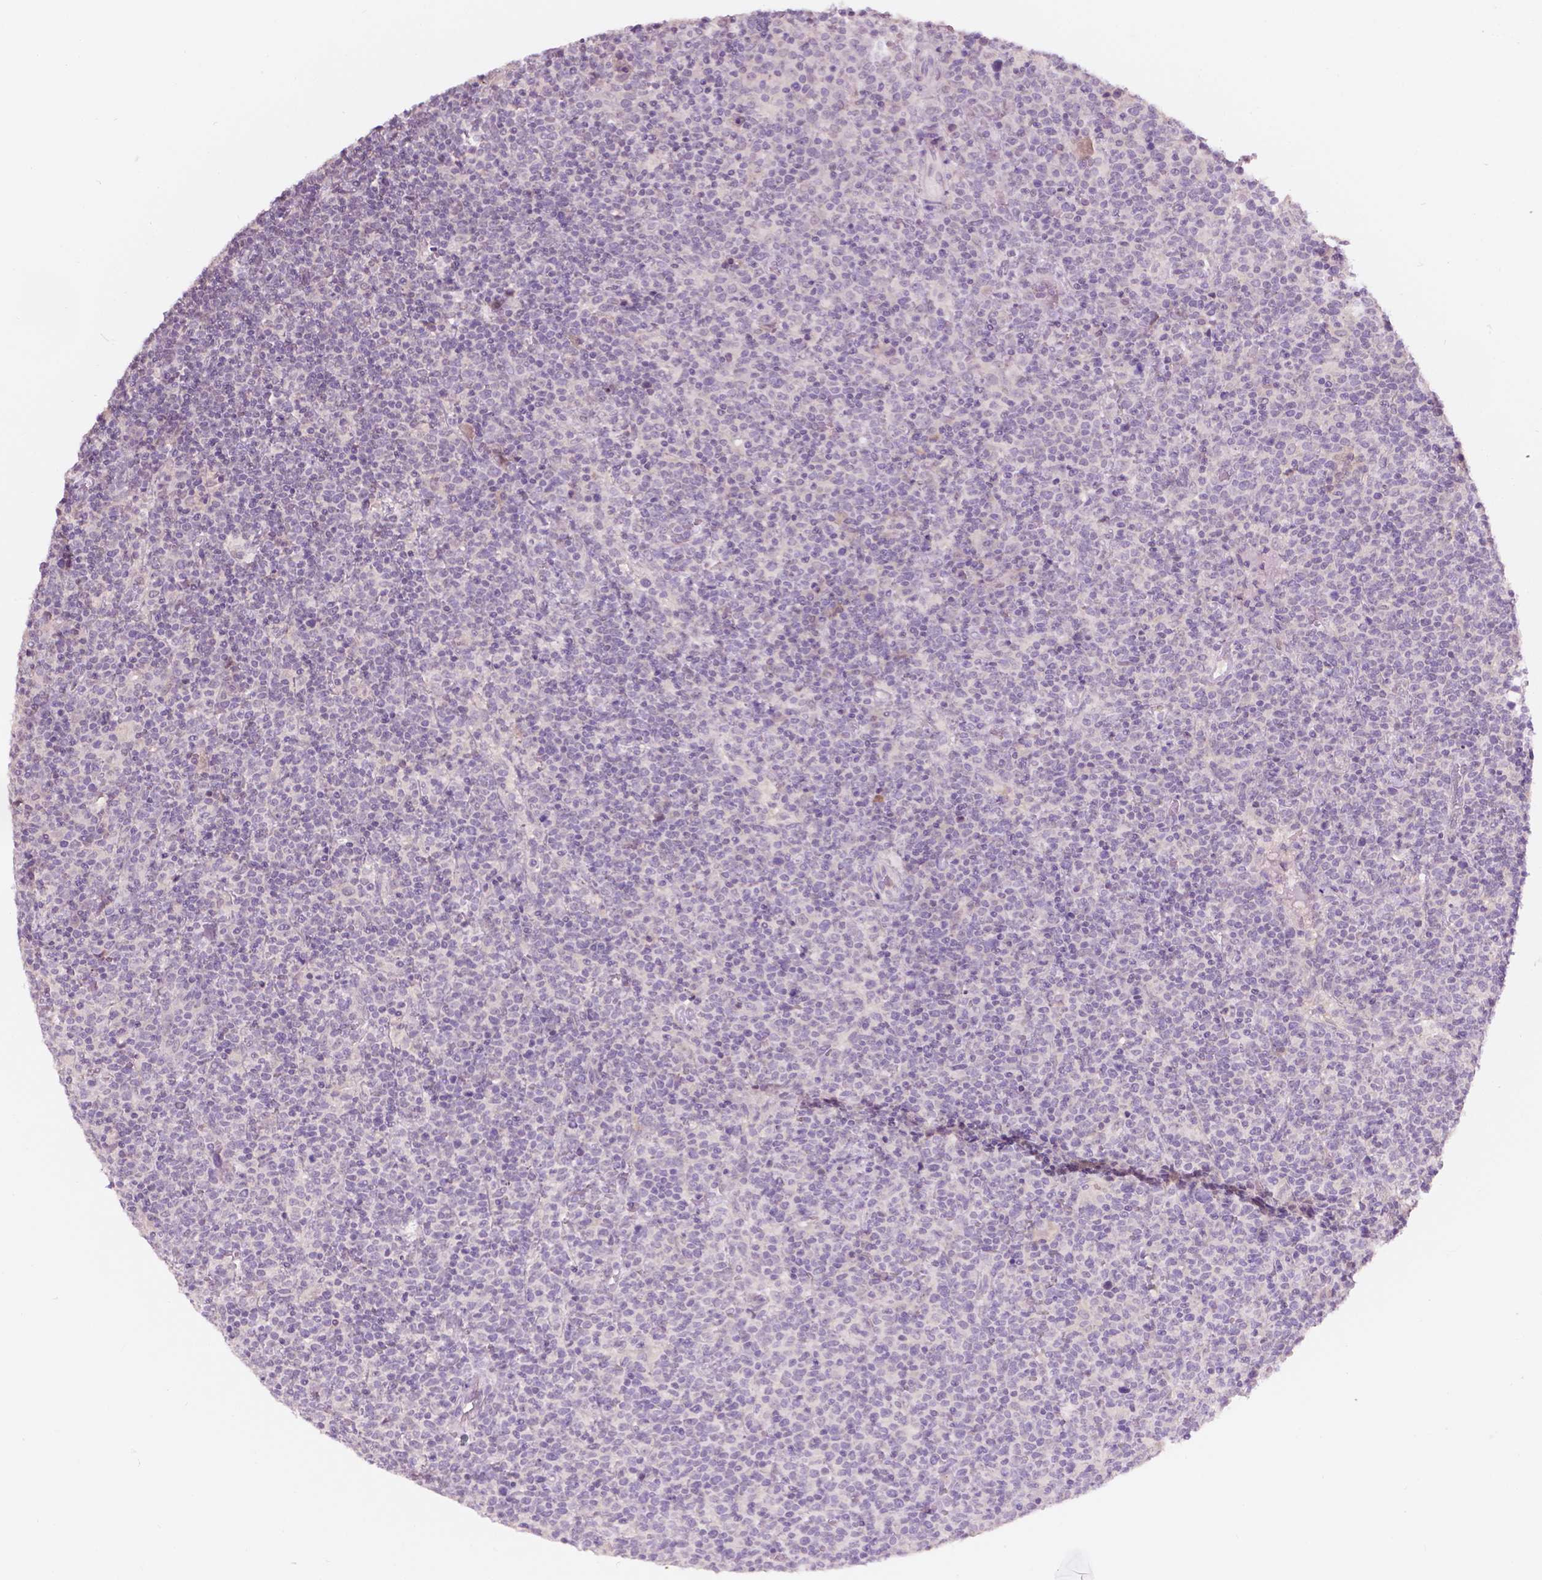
{"staining": {"intensity": "negative", "quantity": "none", "location": "none"}, "tissue": "lymphoma", "cell_type": "Tumor cells", "image_type": "cancer", "snomed": [{"axis": "morphology", "description": "Malignant lymphoma, non-Hodgkin's type, High grade"}, {"axis": "topography", "description": "Lymph node"}], "caption": "DAB immunohistochemical staining of malignant lymphoma, non-Hodgkin's type (high-grade) reveals no significant expression in tumor cells.", "gene": "TM6SF2", "patient": {"sex": "male", "age": 61}}